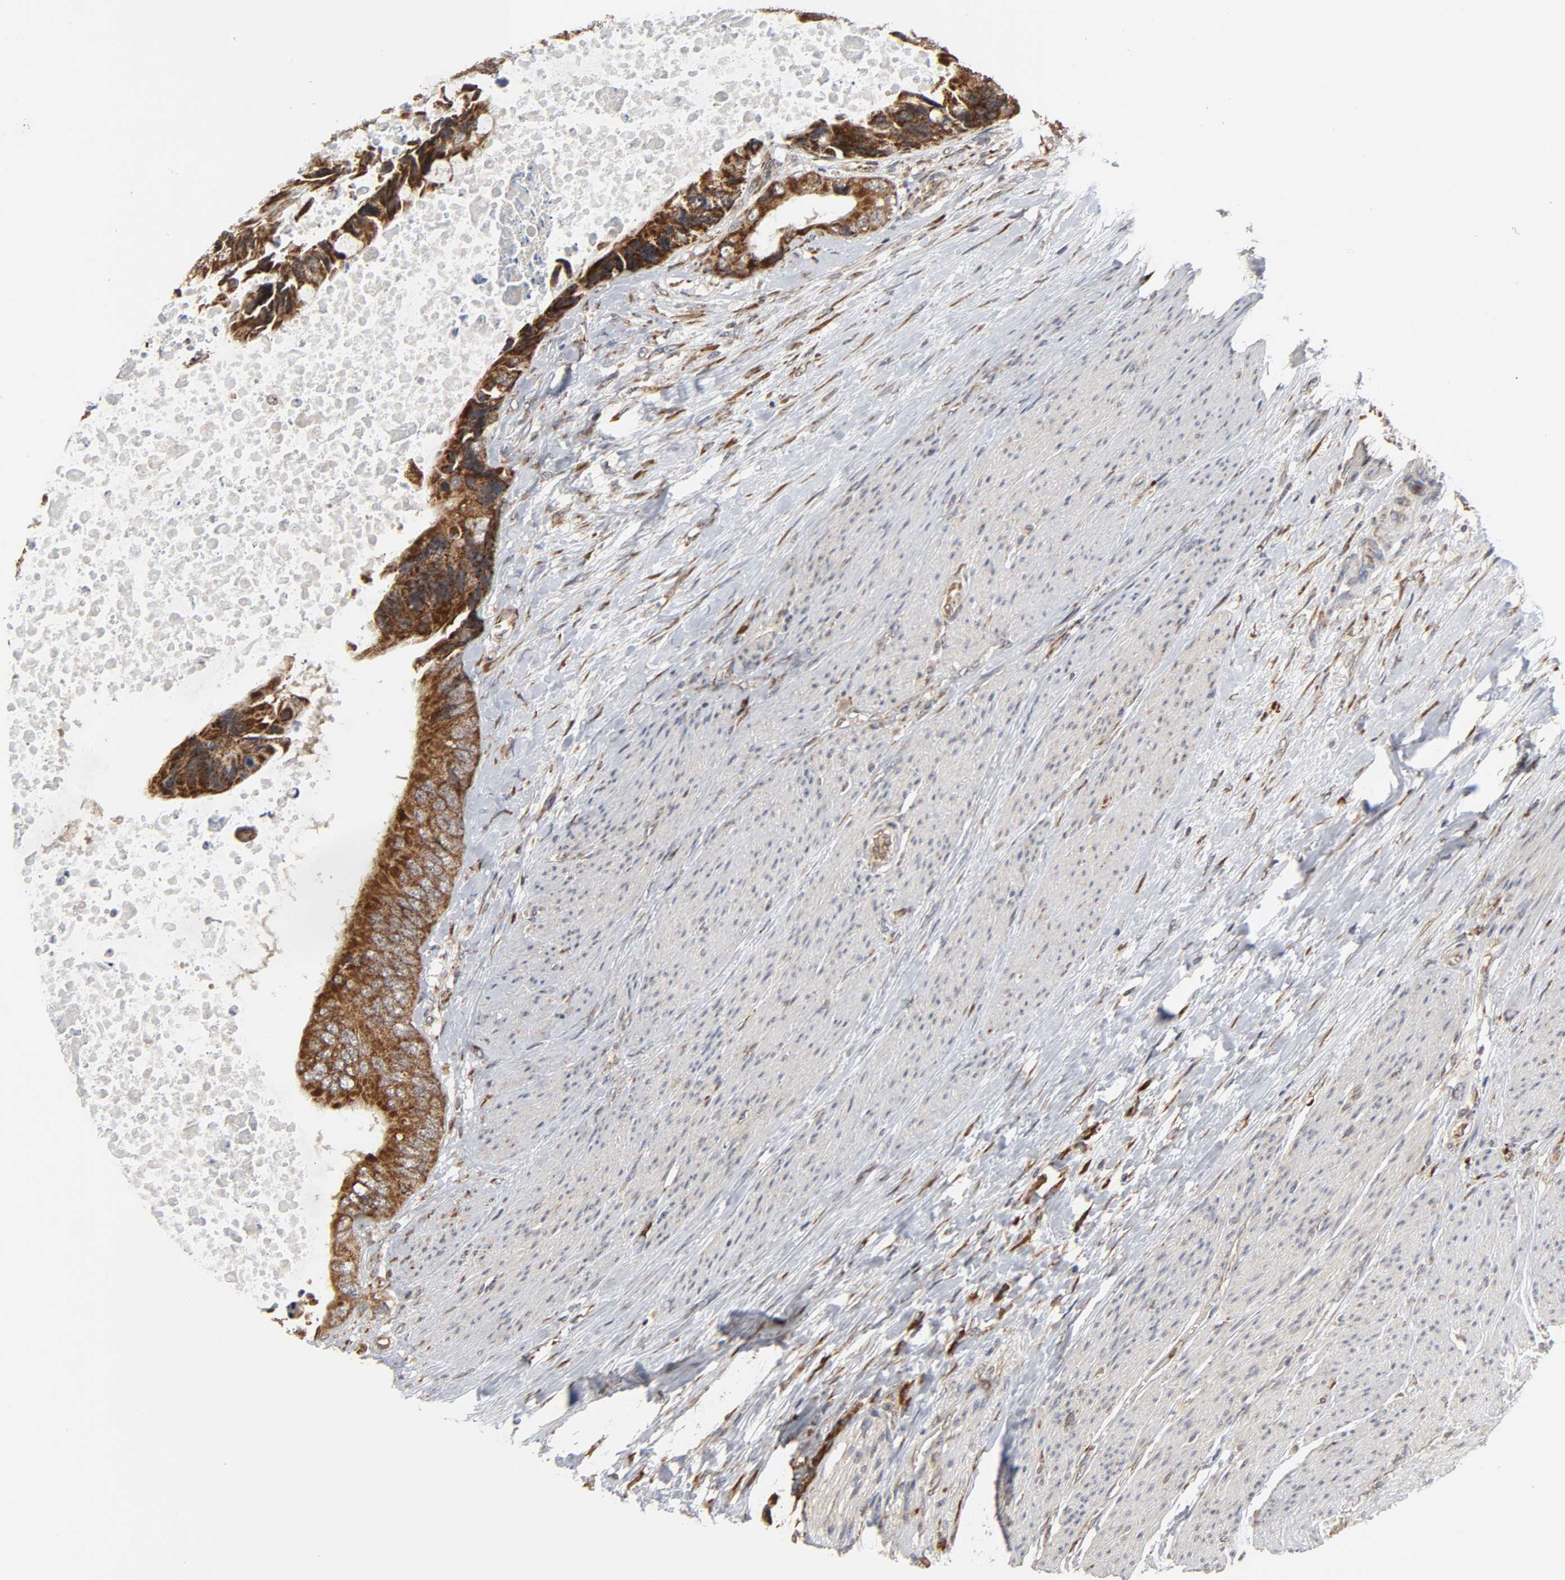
{"staining": {"intensity": "strong", "quantity": ">75%", "location": "cytoplasmic/membranous"}, "tissue": "colorectal cancer", "cell_type": "Tumor cells", "image_type": "cancer", "snomed": [{"axis": "morphology", "description": "Adenocarcinoma, NOS"}, {"axis": "topography", "description": "Rectum"}], "caption": "IHC image of neoplastic tissue: human colorectal cancer (adenocarcinoma) stained using immunohistochemistry exhibits high levels of strong protein expression localized specifically in the cytoplasmic/membranous of tumor cells, appearing as a cytoplasmic/membranous brown color.", "gene": "SLC30A9", "patient": {"sex": "female", "age": 77}}